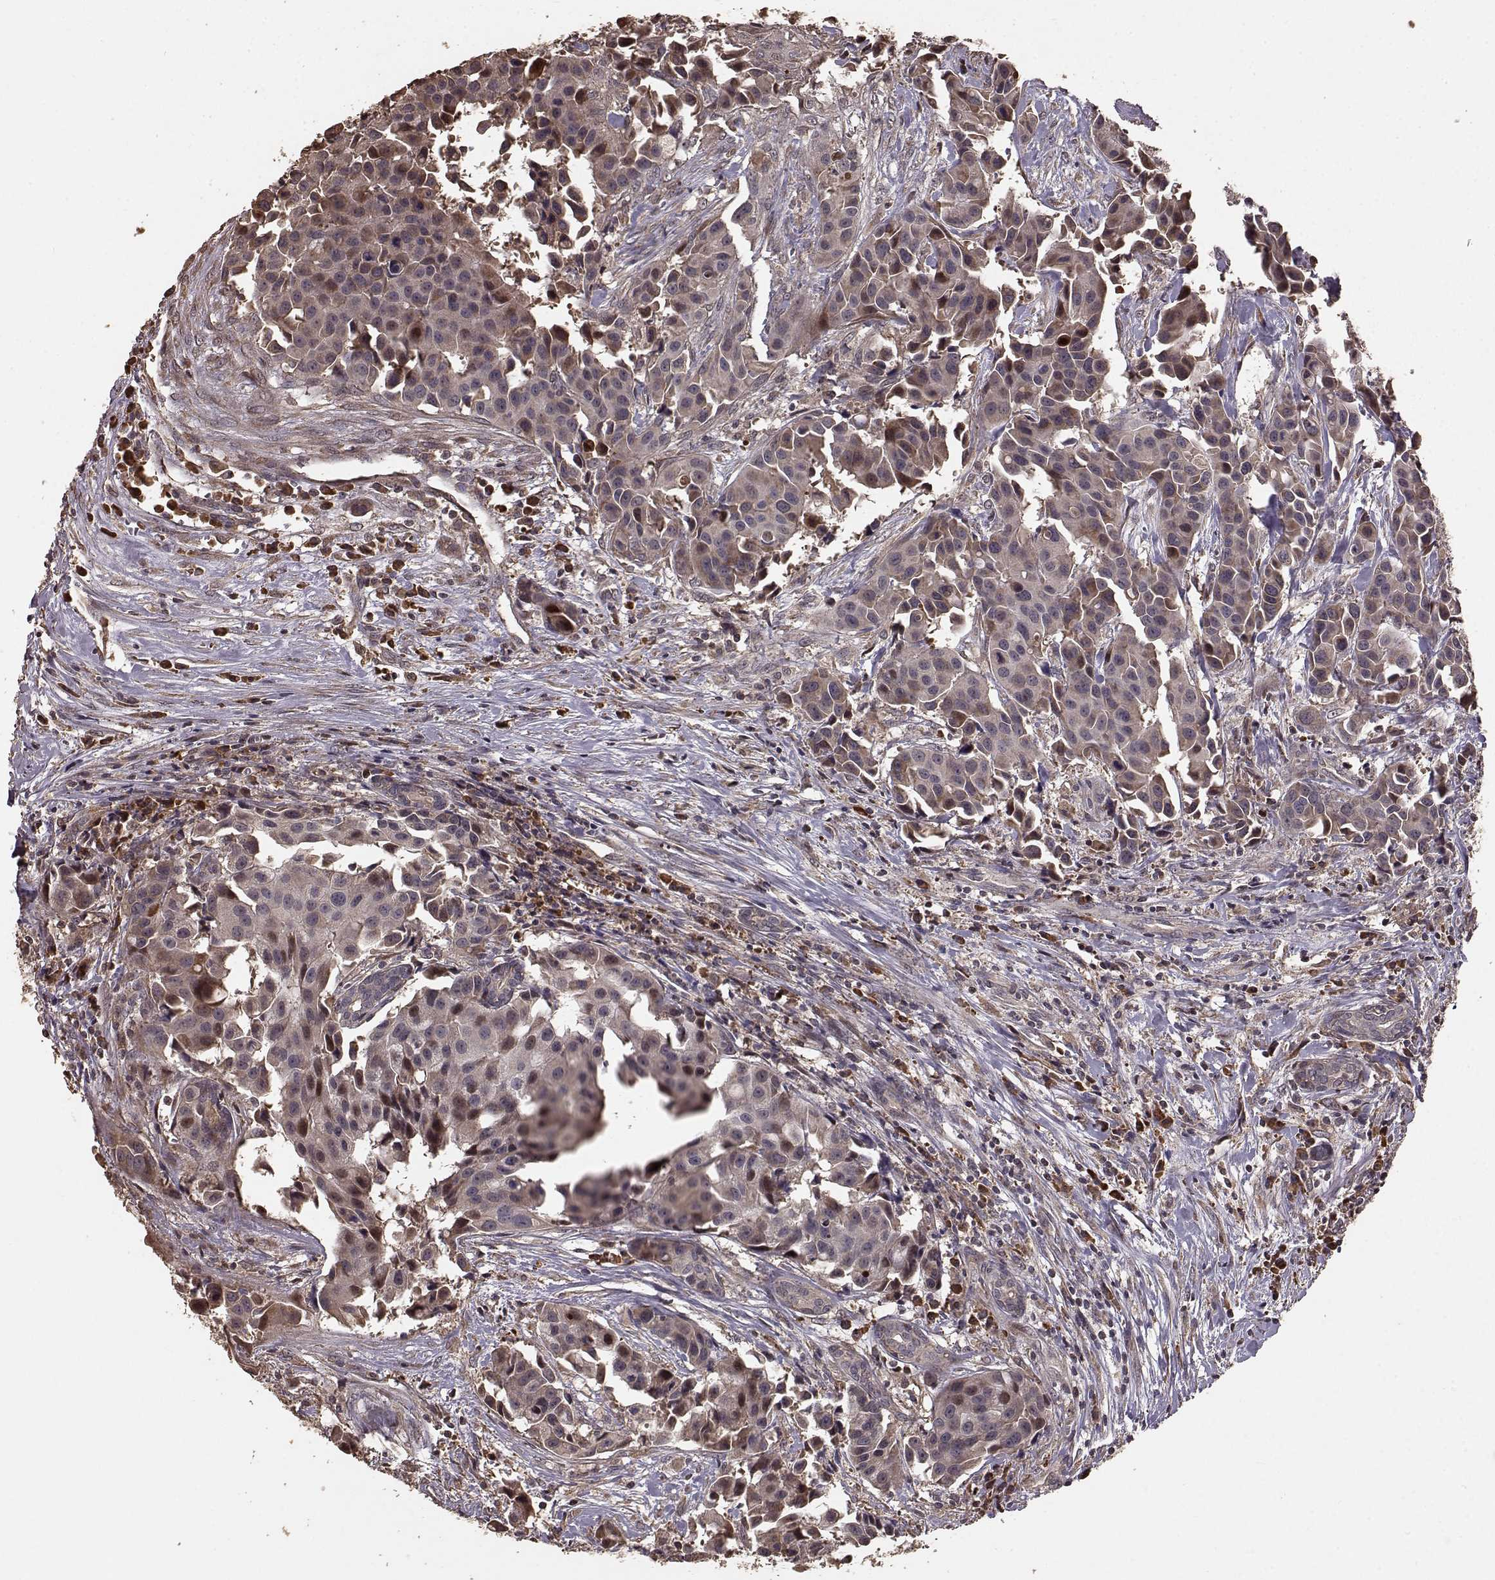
{"staining": {"intensity": "moderate", "quantity": "<25%", "location": "cytoplasmic/membranous"}, "tissue": "head and neck cancer", "cell_type": "Tumor cells", "image_type": "cancer", "snomed": [{"axis": "morphology", "description": "Adenocarcinoma, NOS"}, {"axis": "topography", "description": "Head-Neck"}], "caption": "This is a histology image of immunohistochemistry (IHC) staining of head and neck adenocarcinoma, which shows moderate expression in the cytoplasmic/membranous of tumor cells.", "gene": "USP15", "patient": {"sex": "male", "age": 76}}